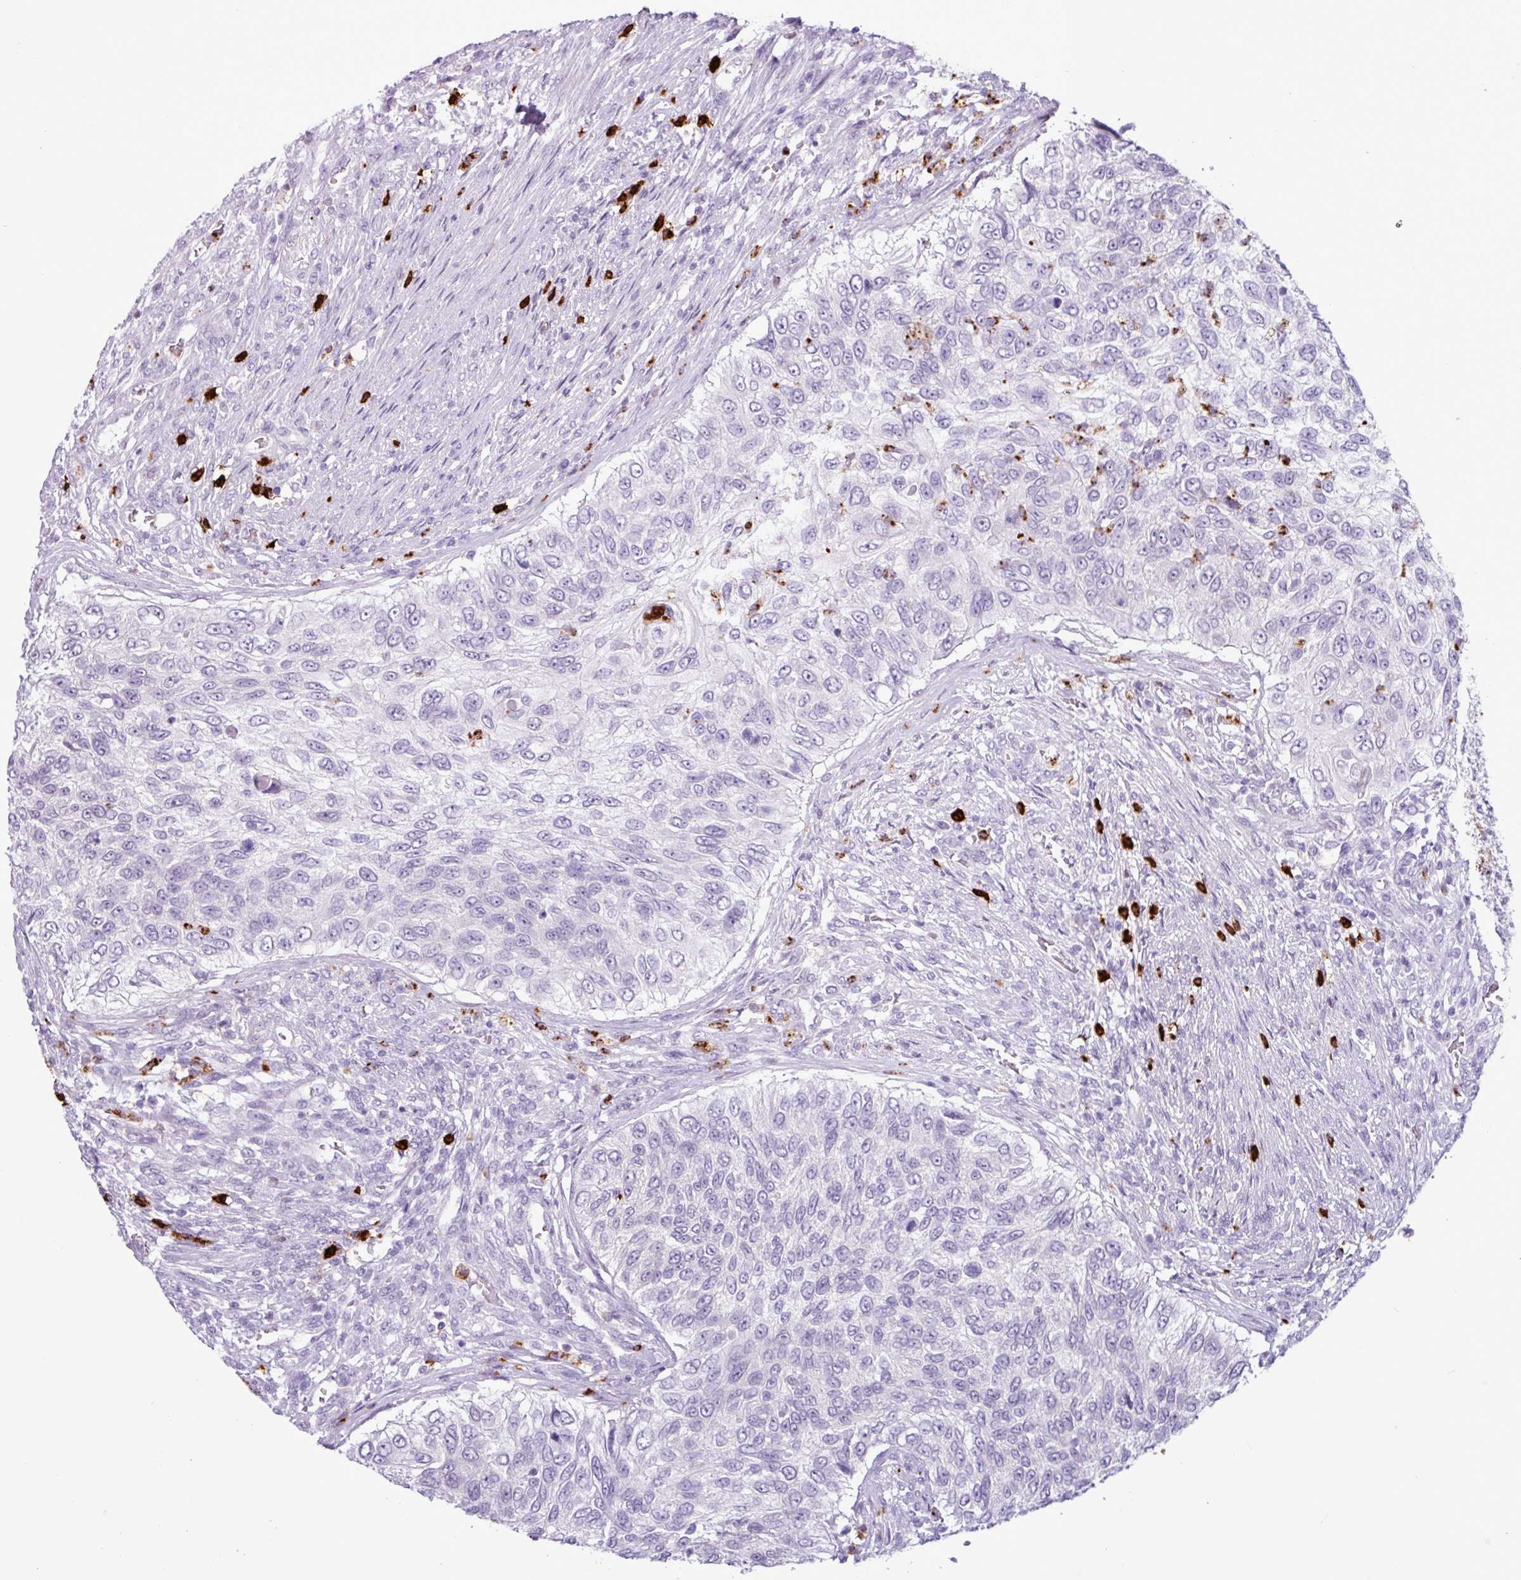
{"staining": {"intensity": "negative", "quantity": "none", "location": "none"}, "tissue": "urothelial cancer", "cell_type": "Tumor cells", "image_type": "cancer", "snomed": [{"axis": "morphology", "description": "Urothelial carcinoma, High grade"}, {"axis": "topography", "description": "Urinary bladder"}], "caption": "An IHC micrograph of urothelial carcinoma (high-grade) is shown. There is no staining in tumor cells of urothelial carcinoma (high-grade).", "gene": "TMEM178A", "patient": {"sex": "female", "age": 60}}